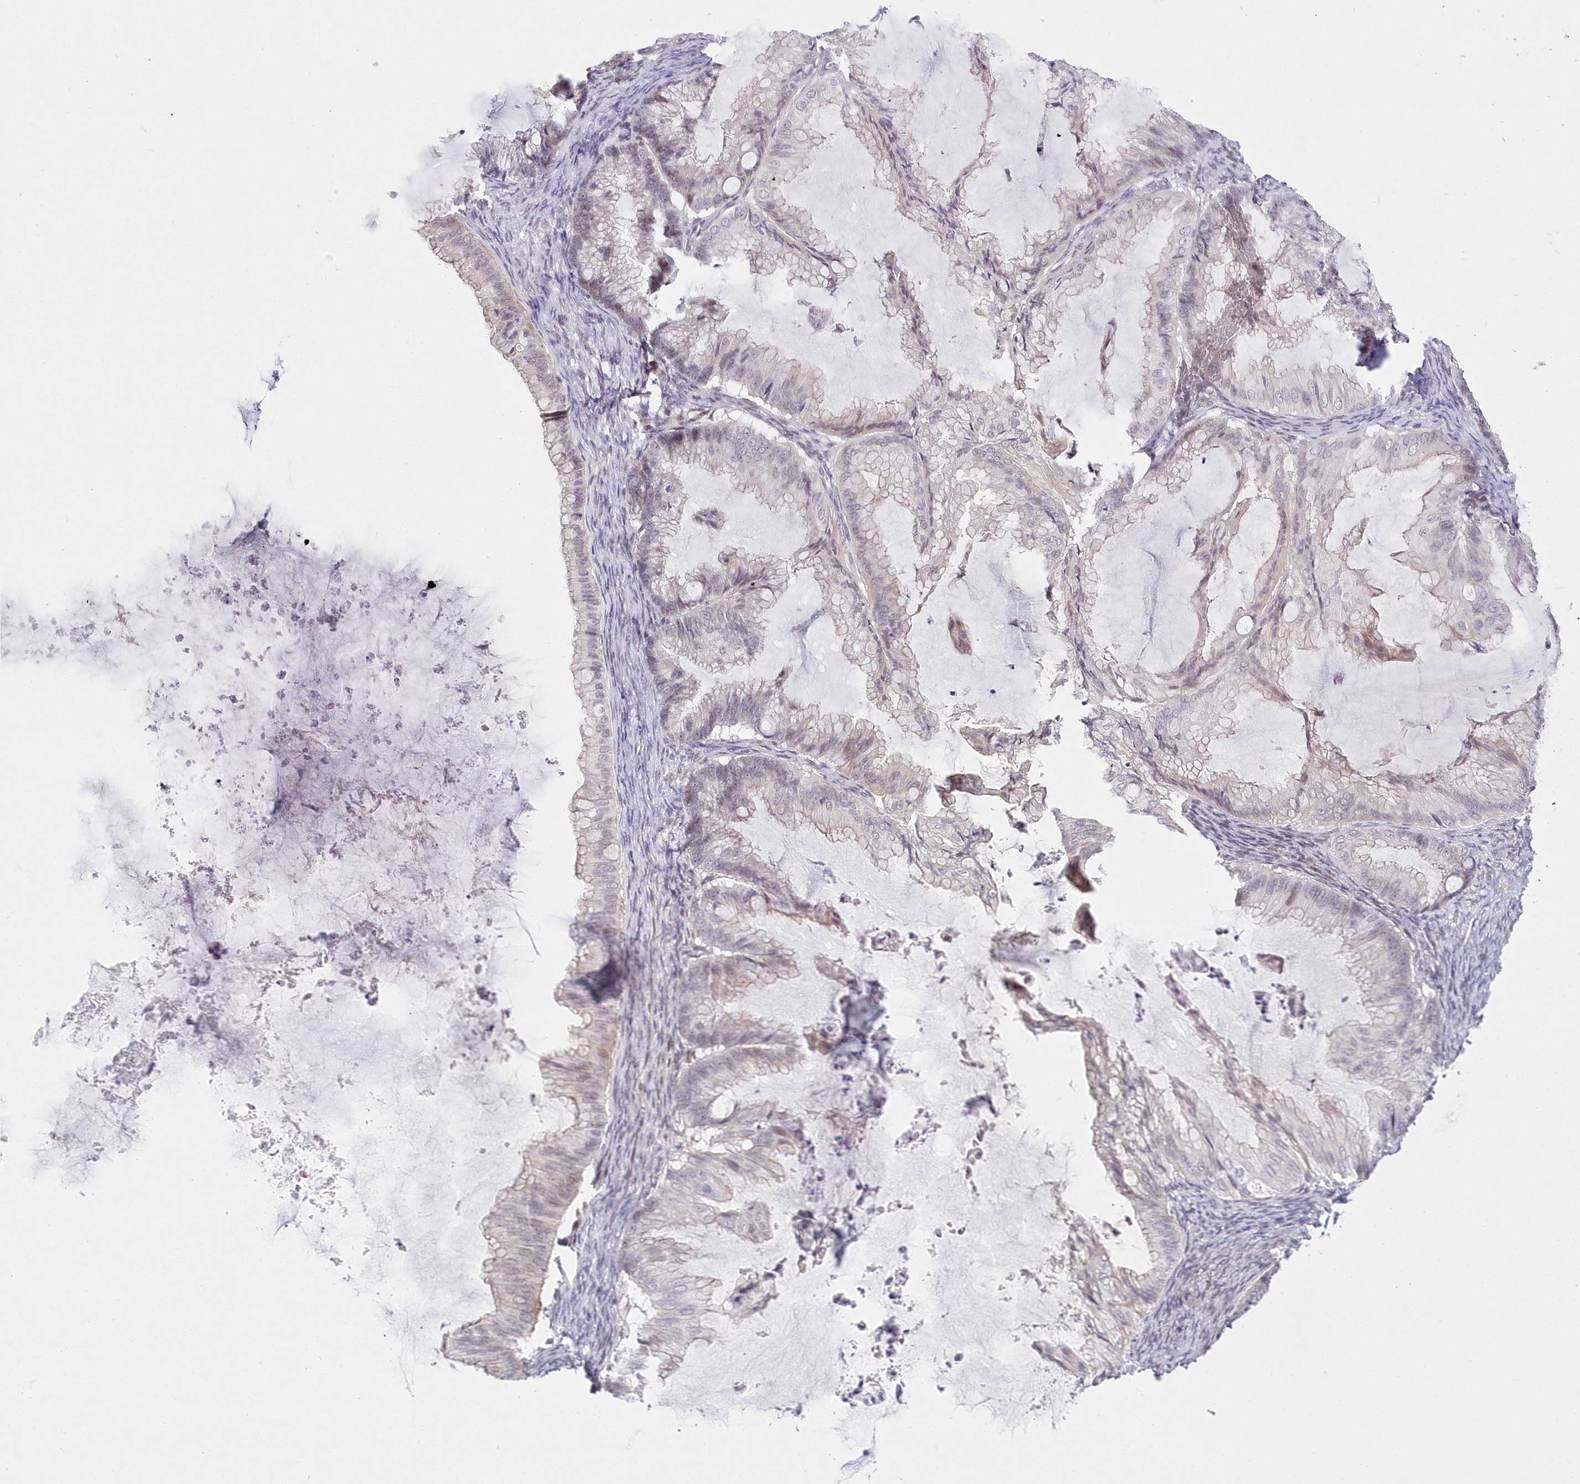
{"staining": {"intensity": "weak", "quantity": "<25%", "location": "cytoplasmic/membranous,nuclear"}, "tissue": "ovarian cancer", "cell_type": "Tumor cells", "image_type": "cancer", "snomed": [{"axis": "morphology", "description": "Cystadenocarcinoma, mucinous, NOS"}, {"axis": "topography", "description": "Ovary"}], "caption": "Histopathology image shows no significant protein expression in tumor cells of ovarian mucinous cystadenocarcinoma. Nuclei are stained in blue.", "gene": "HYCC2", "patient": {"sex": "female", "age": 71}}